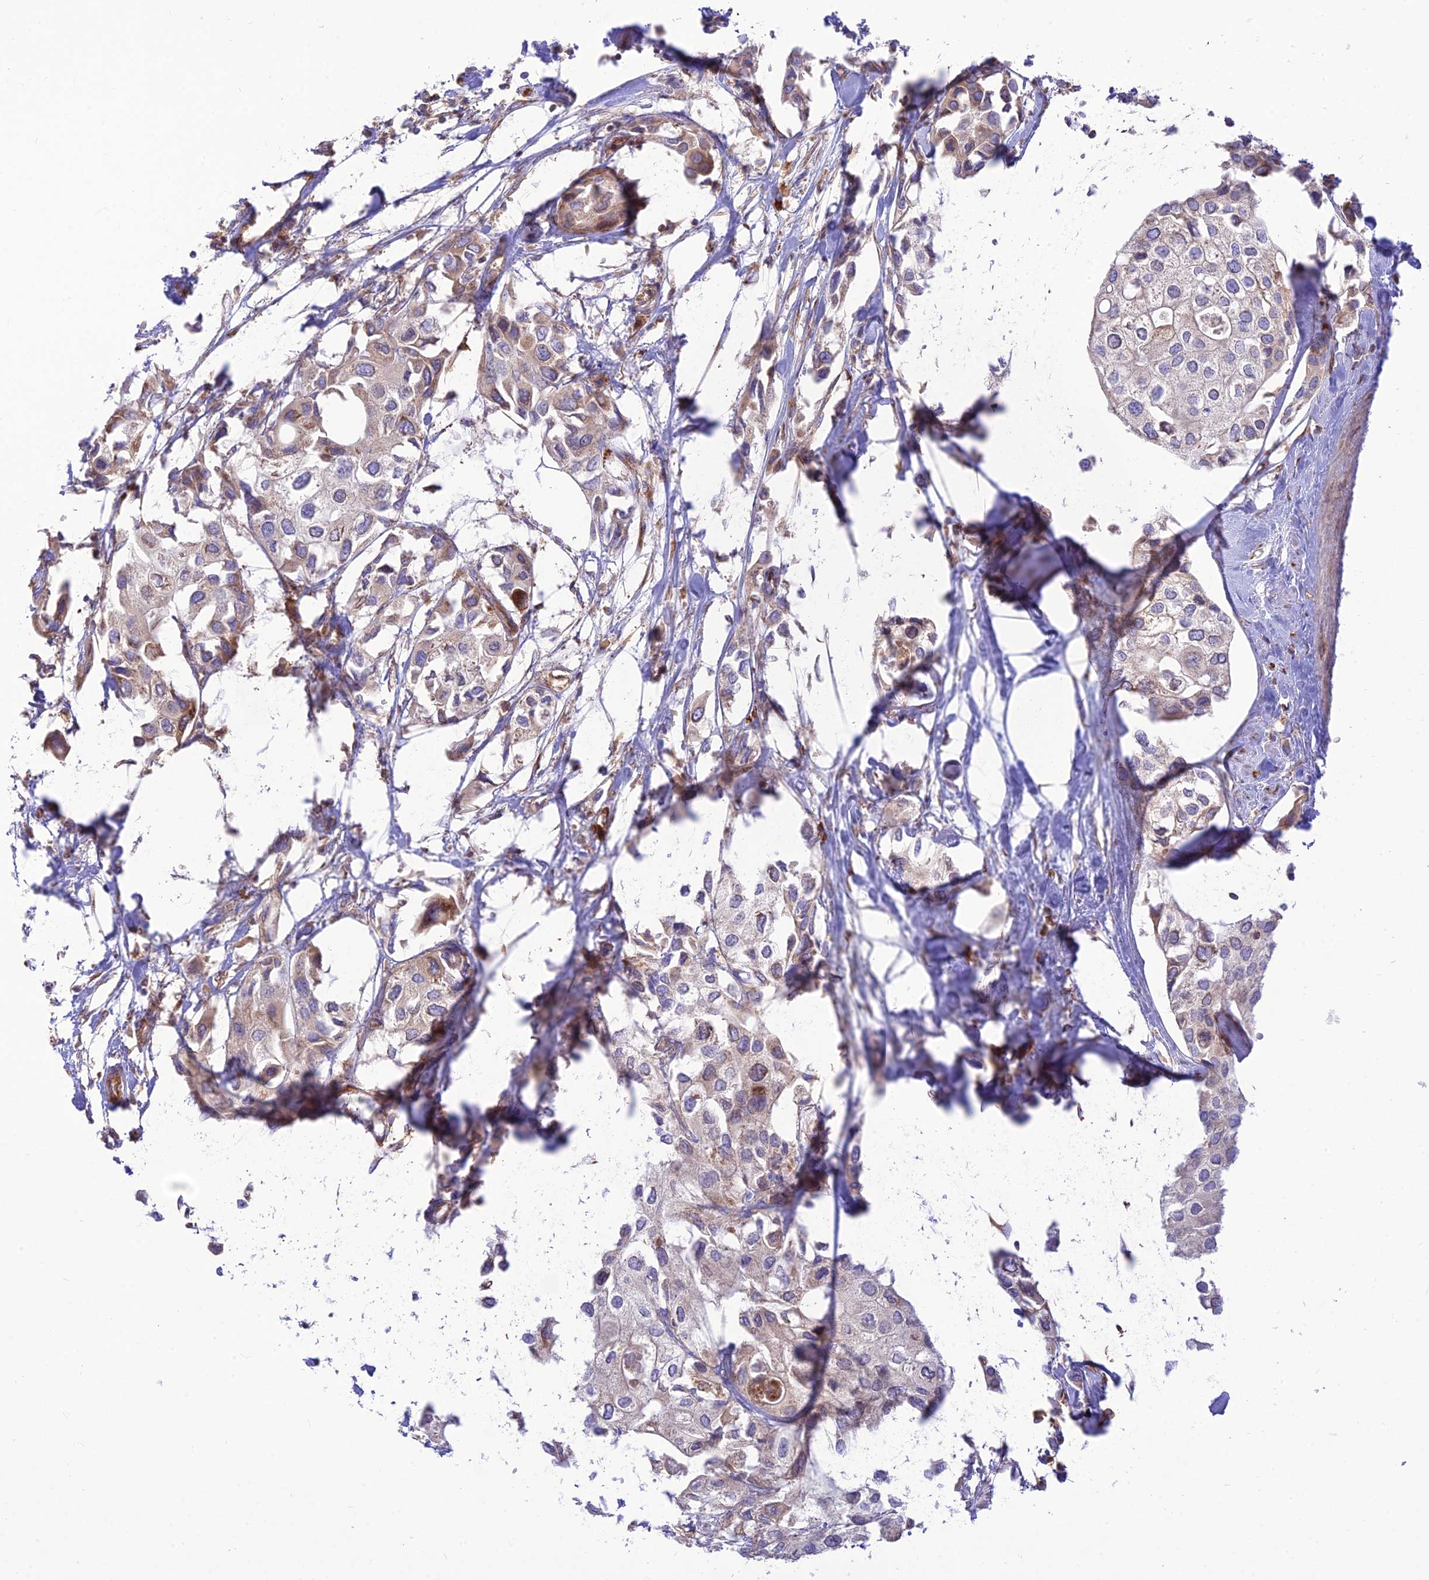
{"staining": {"intensity": "weak", "quantity": "<25%", "location": "cytoplasmic/membranous"}, "tissue": "urothelial cancer", "cell_type": "Tumor cells", "image_type": "cancer", "snomed": [{"axis": "morphology", "description": "Urothelial carcinoma, High grade"}, {"axis": "topography", "description": "Urinary bladder"}], "caption": "Immunohistochemical staining of high-grade urothelial carcinoma reveals no significant positivity in tumor cells.", "gene": "PIMREG", "patient": {"sex": "male", "age": 64}}